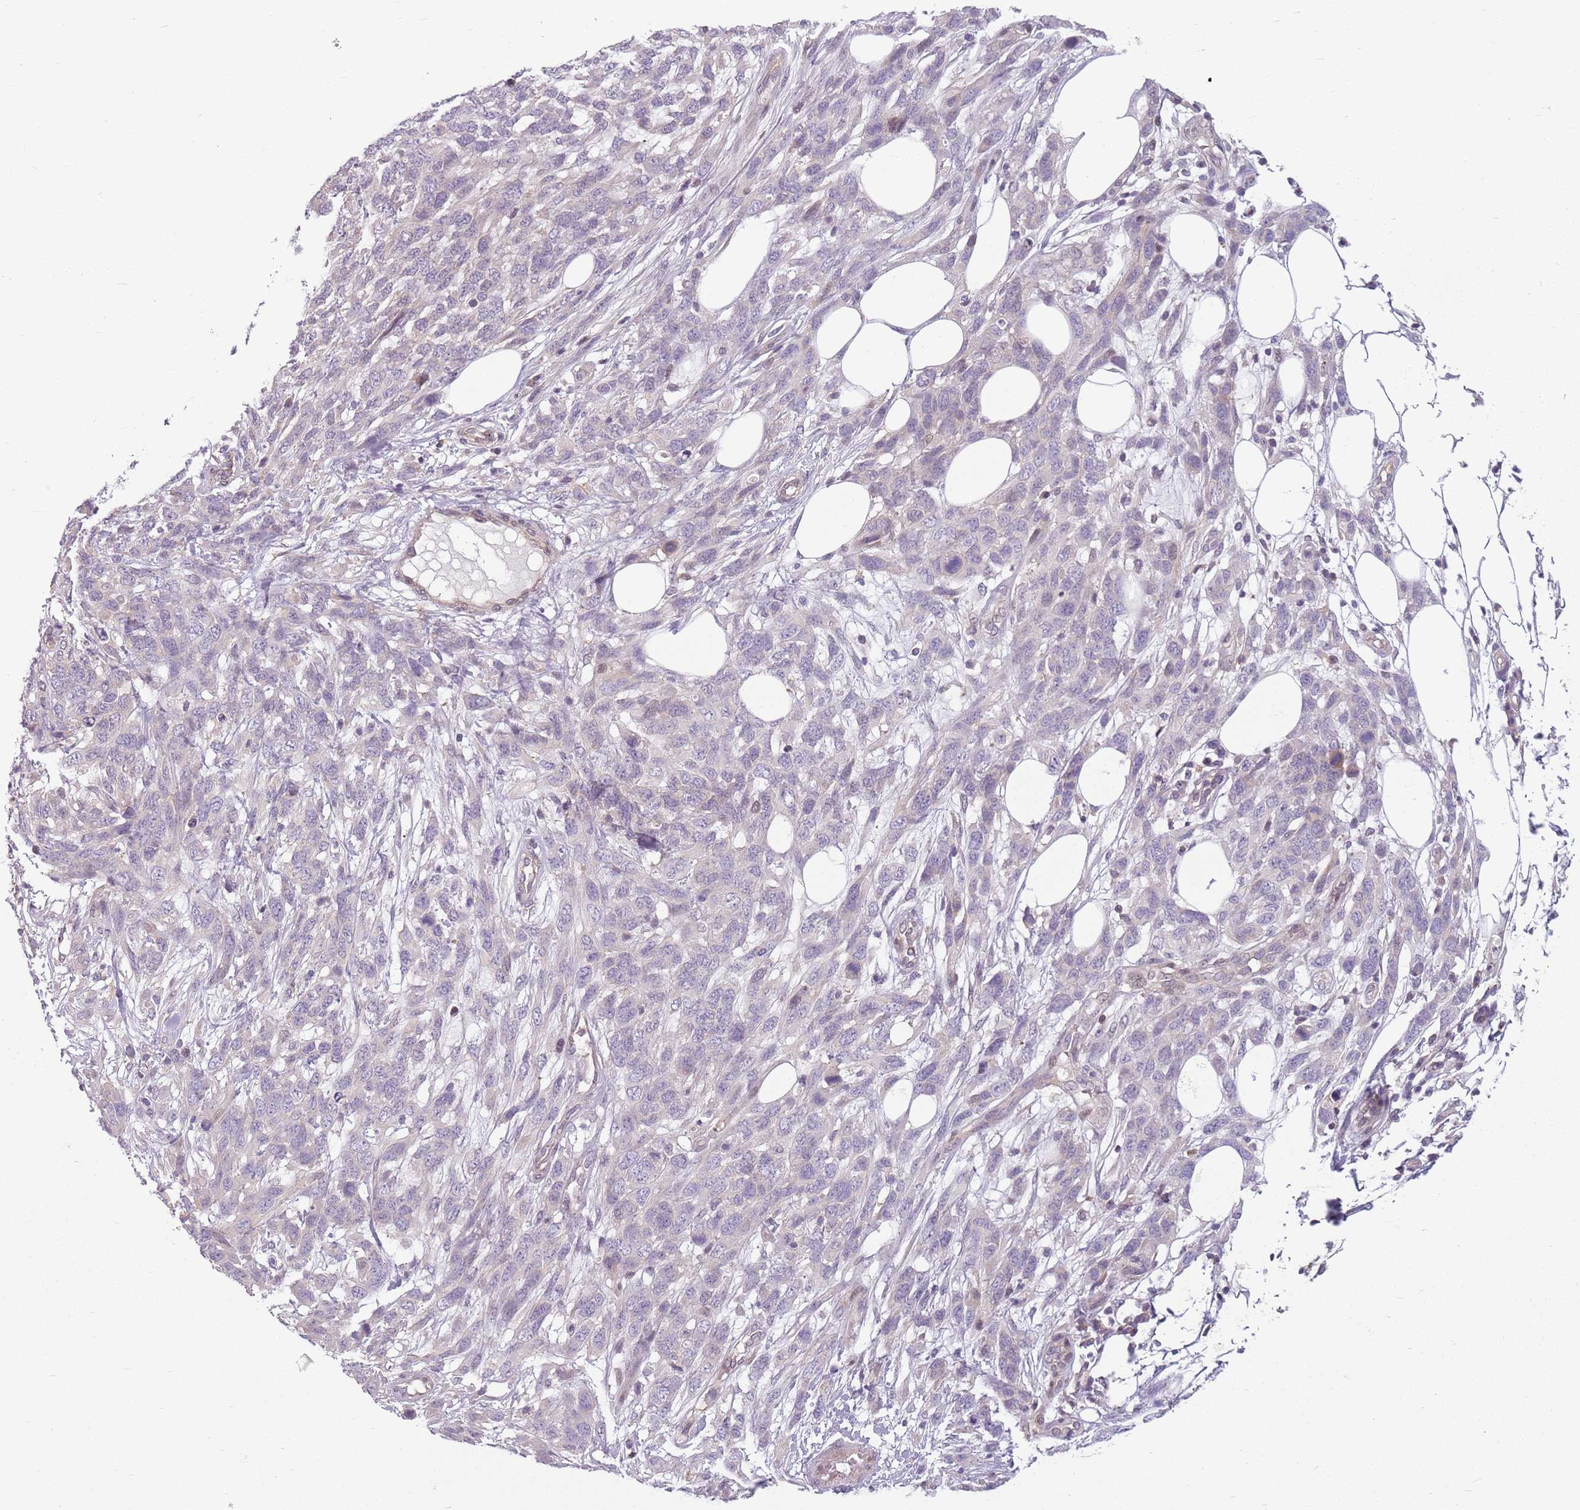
{"staining": {"intensity": "negative", "quantity": "none", "location": "none"}, "tissue": "melanoma", "cell_type": "Tumor cells", "image_type": "cancer", "snomed": [{"axis": "morphology", "description": "Normal morphology"}, {"axis": "morphology", "description": "Malignant melanoma, NOS"}, {"axis": "topography", "description": "Skin"}], "caption": "Immunohistochemical staining of malignant melanoma demonstrates no significant staining in tumor cells.", "gene": "DEFB116", "patient": {"sex": "female", "age": 72}}